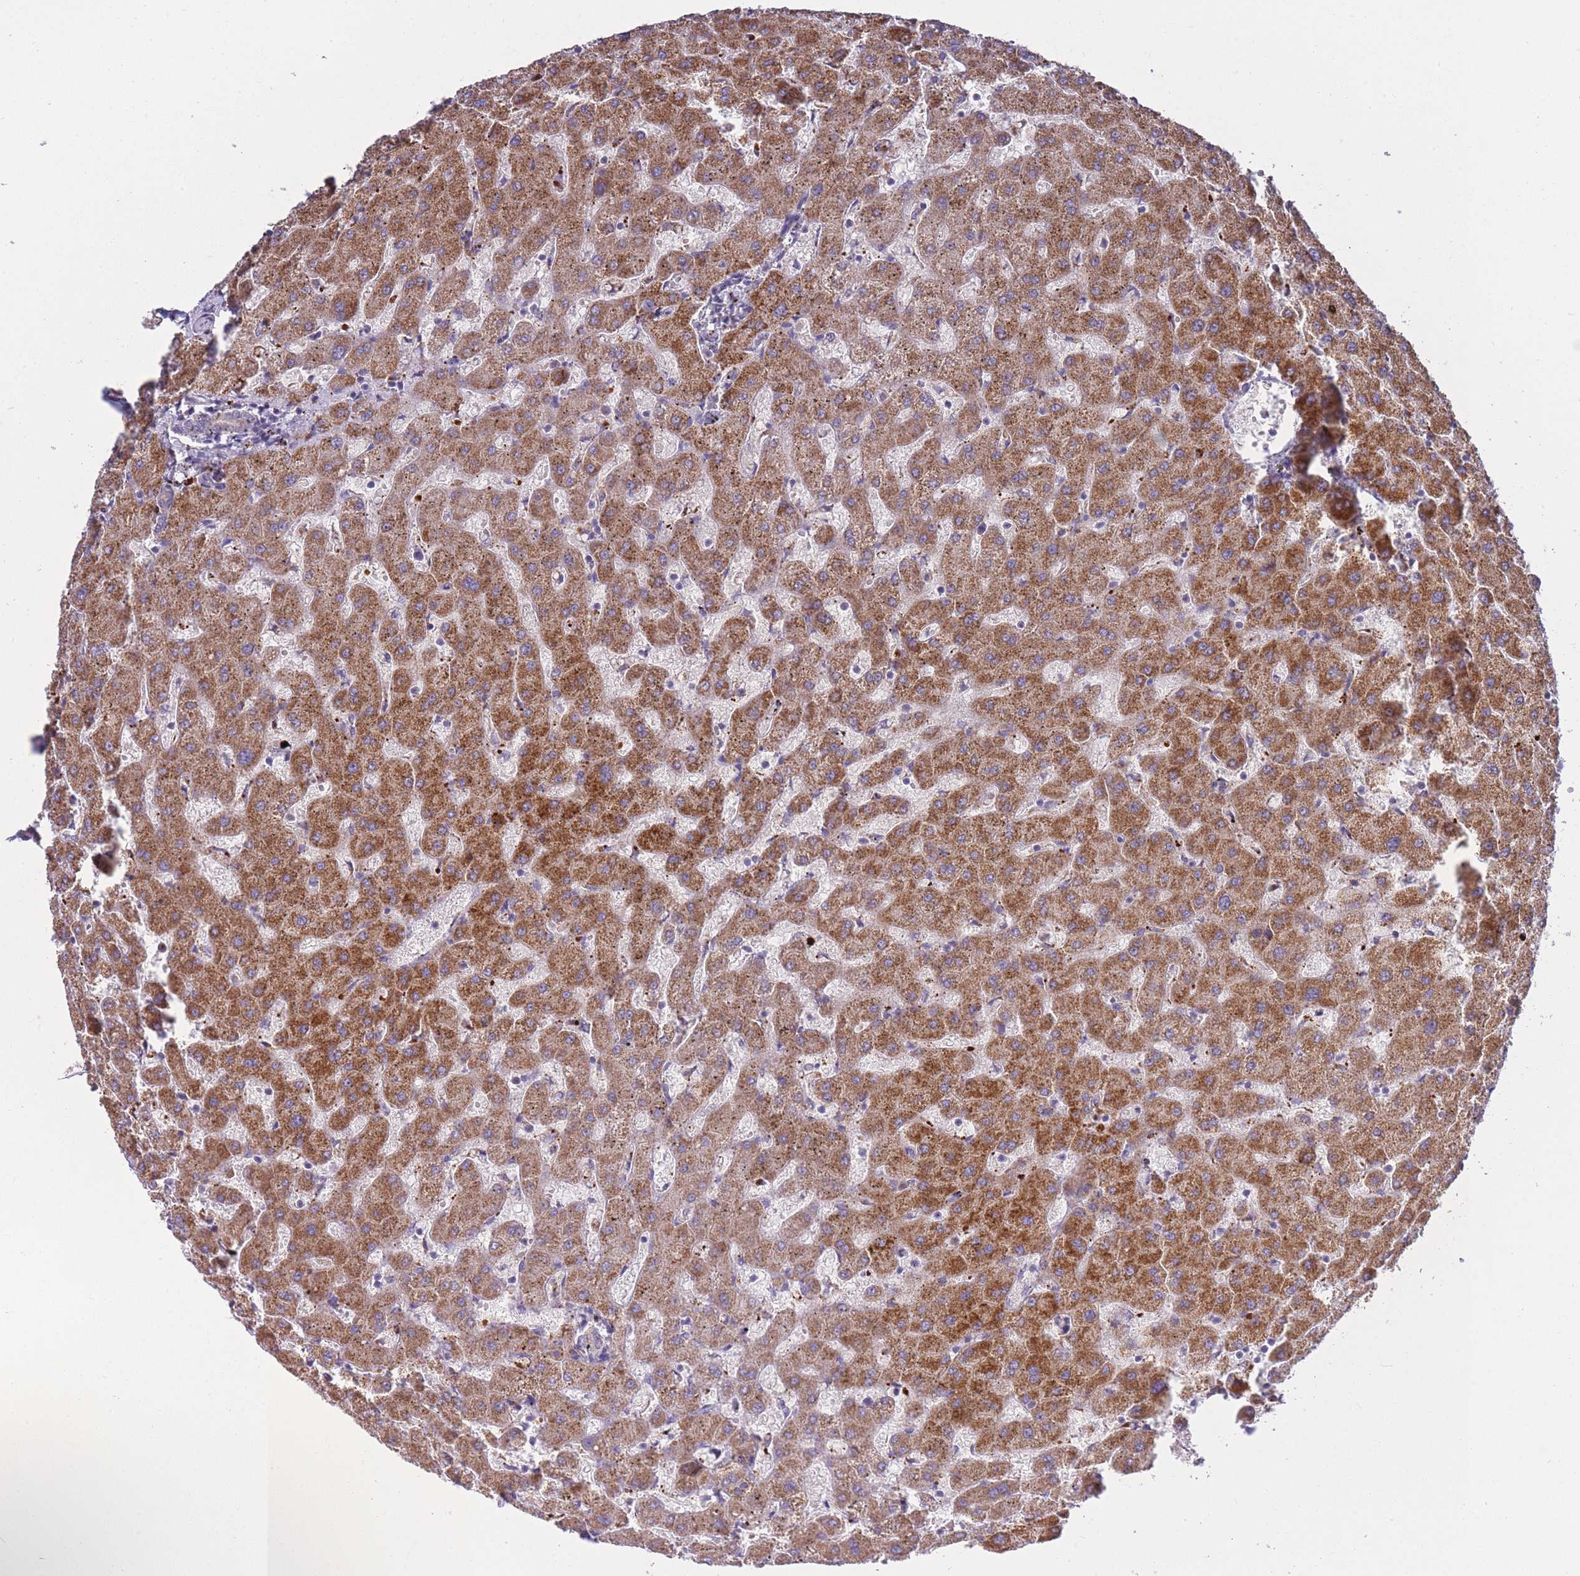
{"staining": {"intensity": "weak", "quantity": "<25%", "location": "cytoplasmic/membranous"}, "tissue": "liver", "cell_type": "Cholangiocytes", "image_type": "normal", "snomed": [{"axis": "morphology", "description": "Normal tissue, NOS"}, {"axis": "topography", "description": "Liver"}], "caption": "High power microscopy photomicrograph of an IHC photomicrograph of unremarkable liver, revealing no significant expression in cholangiocytes.", "gene": "TRIM61", "patient": {"sex": "female", "age": 63}}